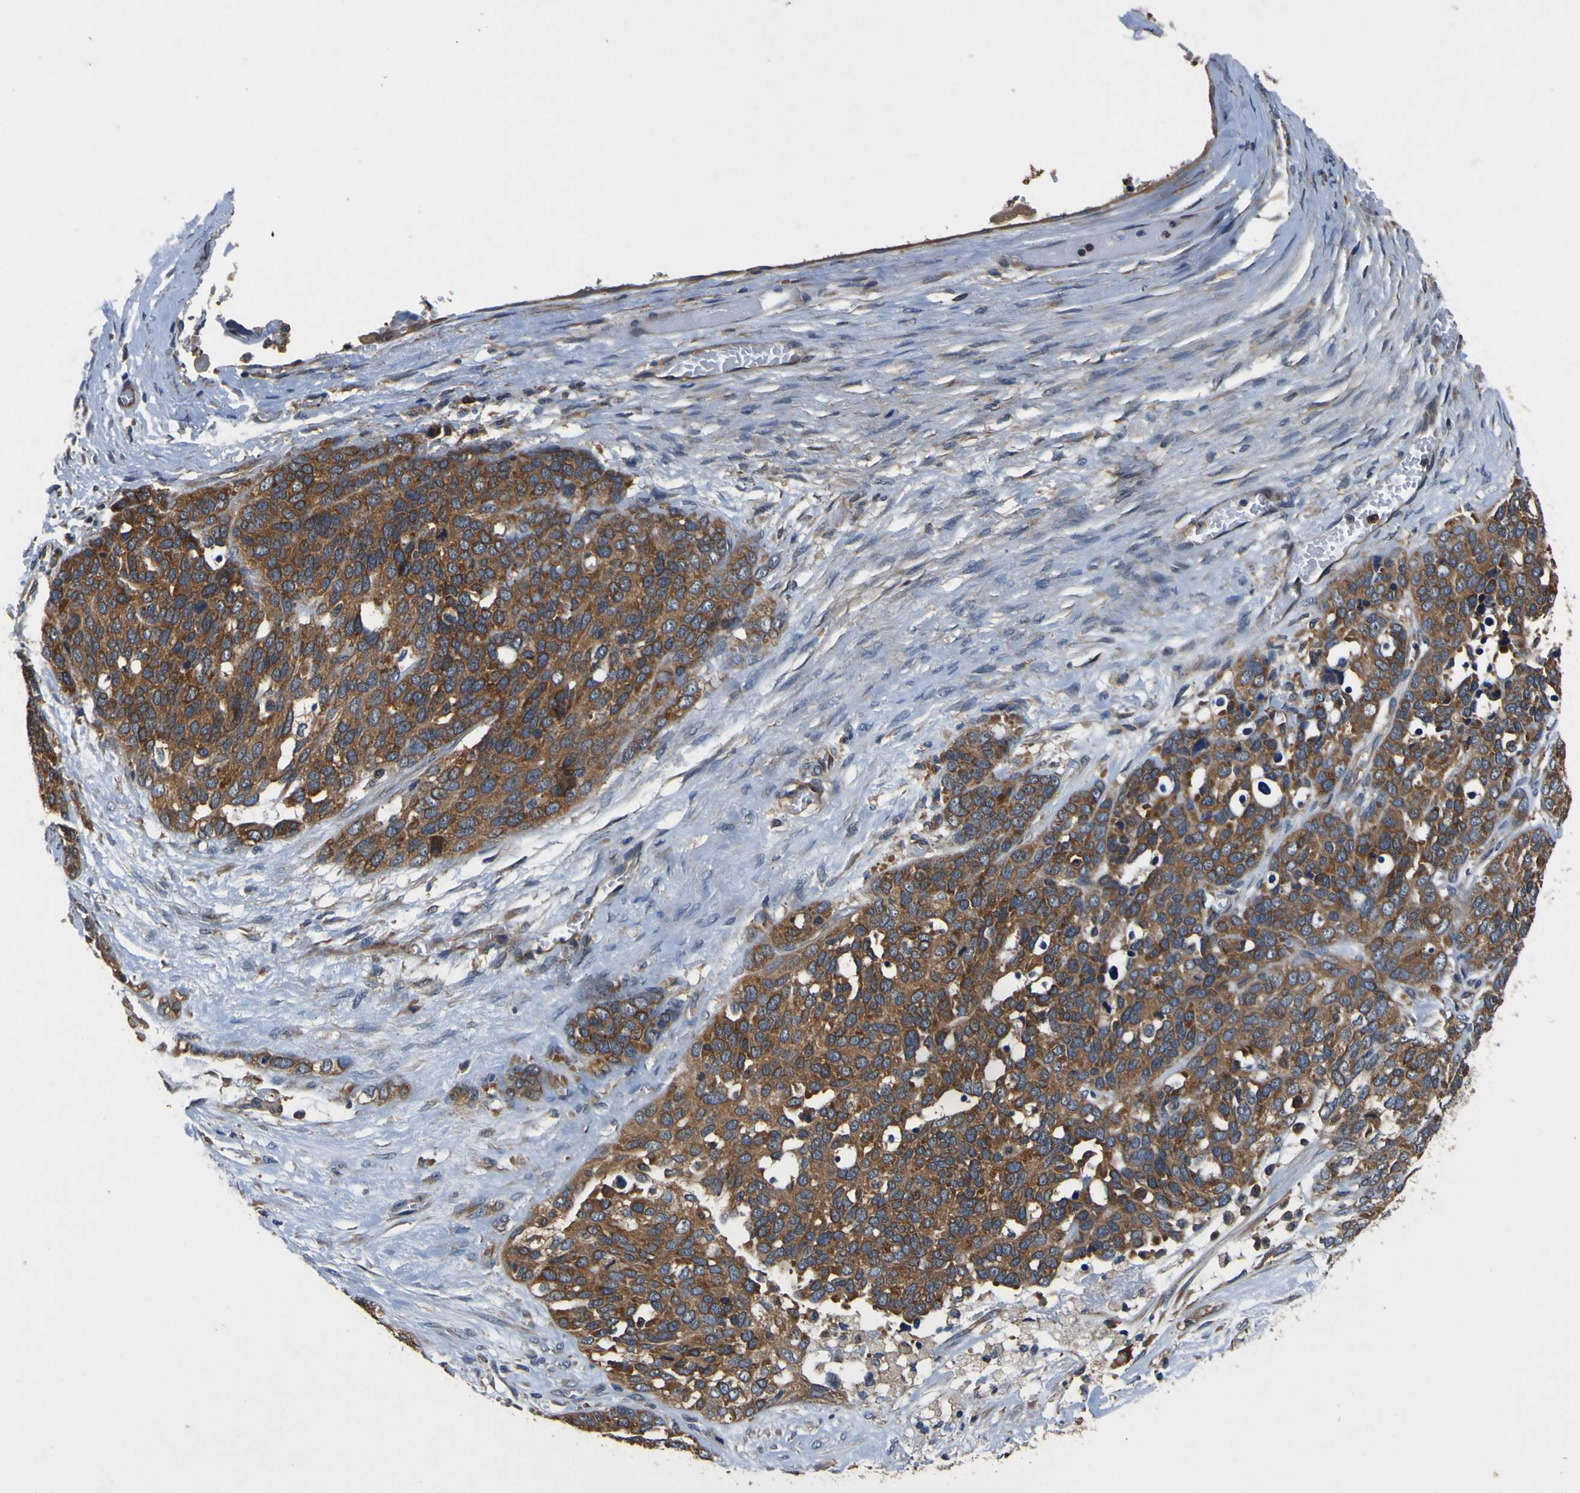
{"staining": {"intensity": "strong", "quantity": ">75%", "location": "cytoplasmic/membranous"}, "tissue": "ovarian cancer", "cell_type": "Tumor cells", "image_type": "cancer", "snomed": [{"axis": "morphology", "description": "Cystadenocarcinoma, serous, NOS"}, {"axis": "topography", "description": "Ovary"}], "caption": "Protein analysis of ovarian serous cystadenocarcinoma tissue displays strong cytoplasmic/membranous staining in approximately >75% of tumor cells.", "gene": "CNR2", "patient": {"sex": "female", "age": 44}}